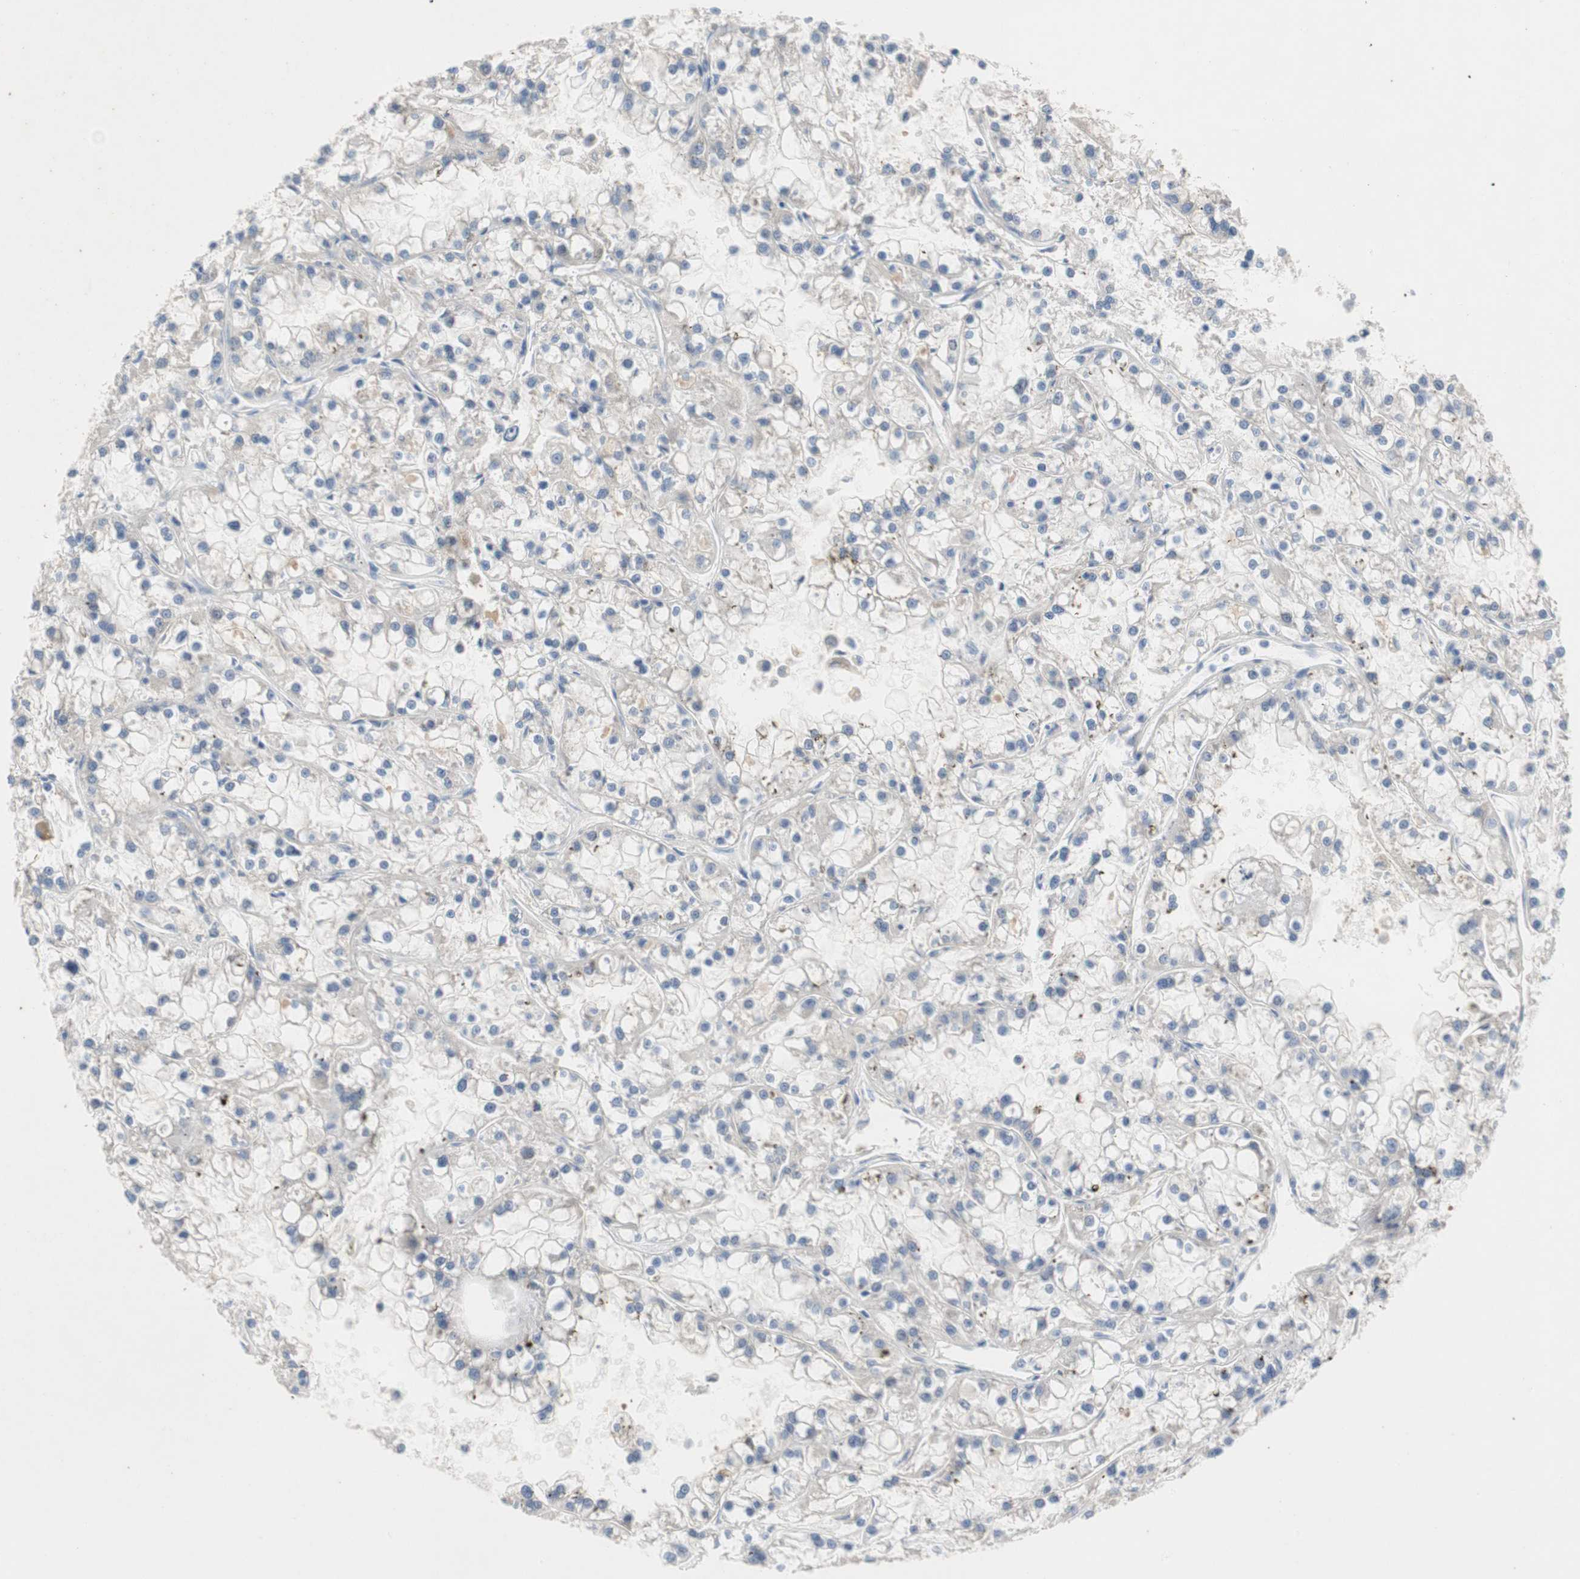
{"staining": {"intensity": "weak", "quantity": "<25%", "location": "cytoplasmic/membranous,nuclear"}, "tissue": "renal cancer", "cell_type": "Tumor cells", "image_type": "cancer", "snomed": [{"axis": "morphology", "description": "Adenocarcinoma, NOS"}, {"axis": "topography", "description": "Kidney"}], "caption": "IHC of renal cancer demonstrates no expression in tumor cells.", "gene": "RELB", "patient": {"sex": "female", "age": 52}}